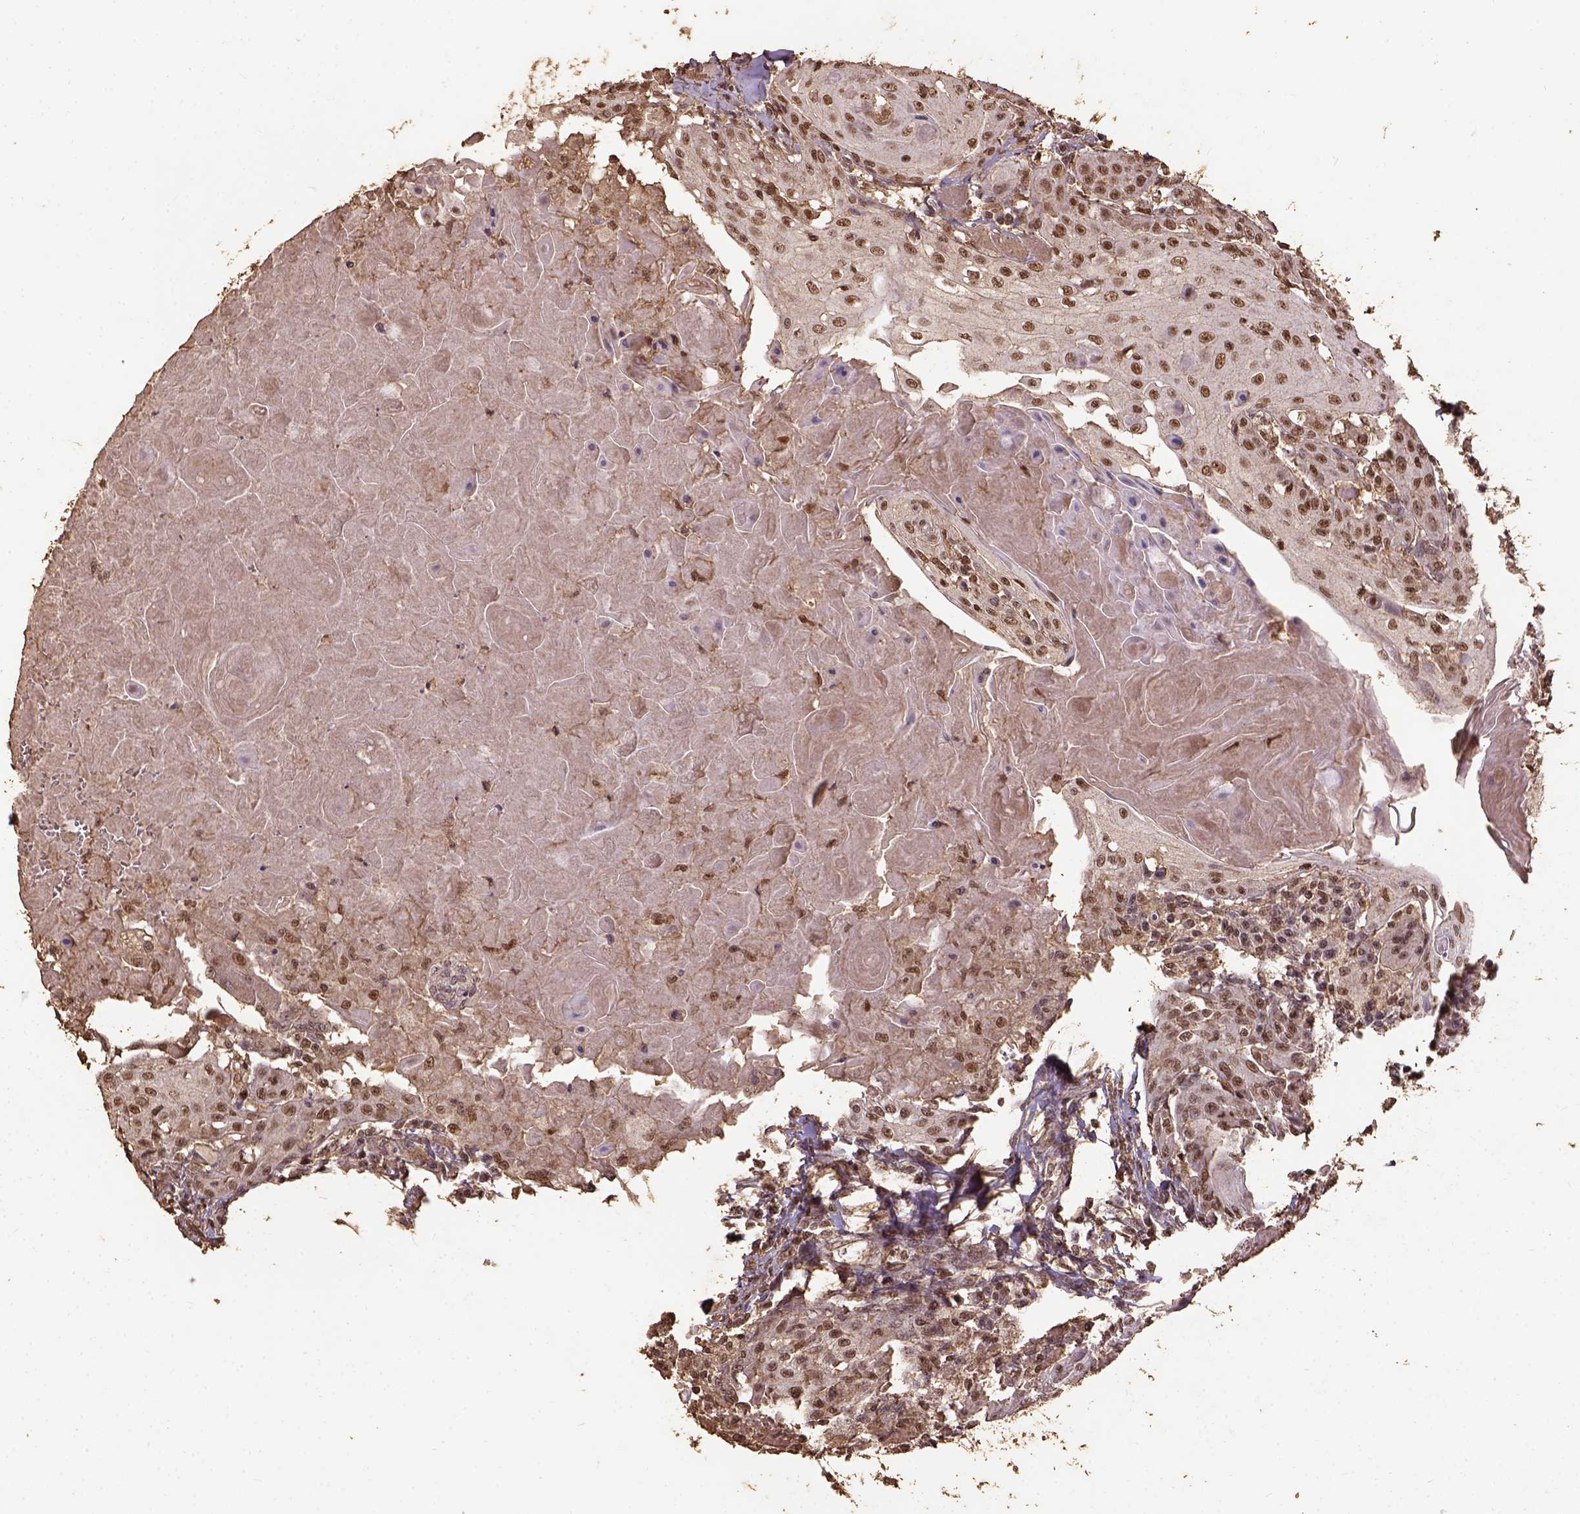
{"staining": {"intensity": "strong", "quantity": ">75%", "location": "nuclear"}, "tissue": "head and neck cancer", "cell_type": "Tumor cells", "image_type": "cancer", "snomed": [{"axis": "morphology", "description": "Squamous cell carcinoma, NOS"}, {"axis": "topography", "description": "Head-Neck"}], "caption": "About >75% of tumor cells in human head and neck squamous cell carcinoma show strong nuclear protein positivity as visualized by brown immunohistochemical staining.", "gene": "NACC1", "patient": {"sex": "female", "age": 80}}